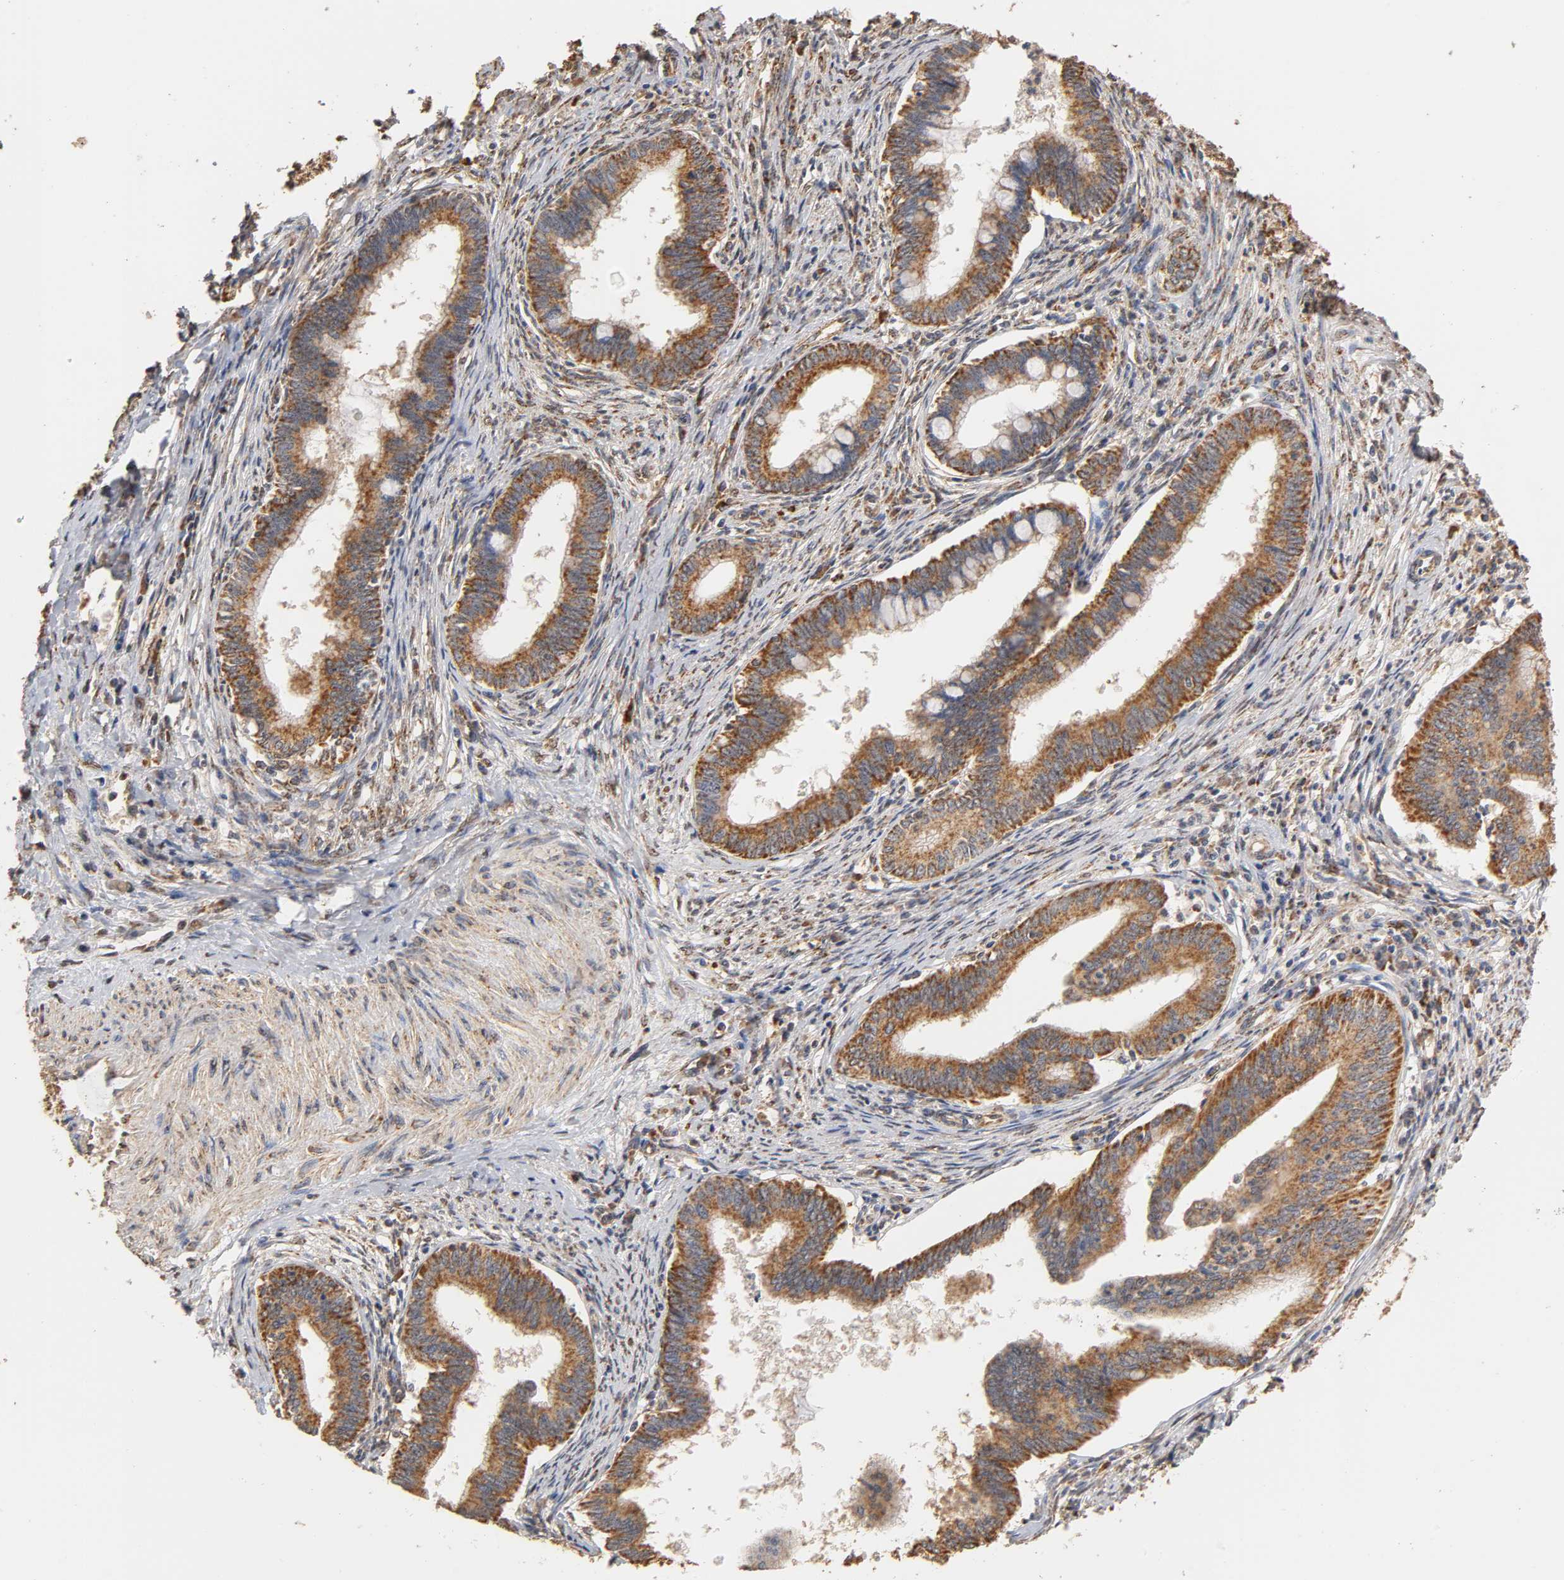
{"staining": {"intensity": "strong", "quantity": ">75%", "location": "cytoplasmic/membranous"}, "tissue": "cervical cancer", "cell_type": "Tumor cells", "image_type": "cancer", "snomed": [{"axis": "morphology", "description": "Adenocarcinoma, NOS"}, {"axis": "topography", "description": "Cervix"}], "caption": "Immunohistochemistry (IHC) of cervical adenocarcinoma reveals high levels of strong cytoplasmic/membranous expression in approximately >75% of tumor cells.", "gene": "PKN1", "patient": {"sex": "female", "age": 36}}